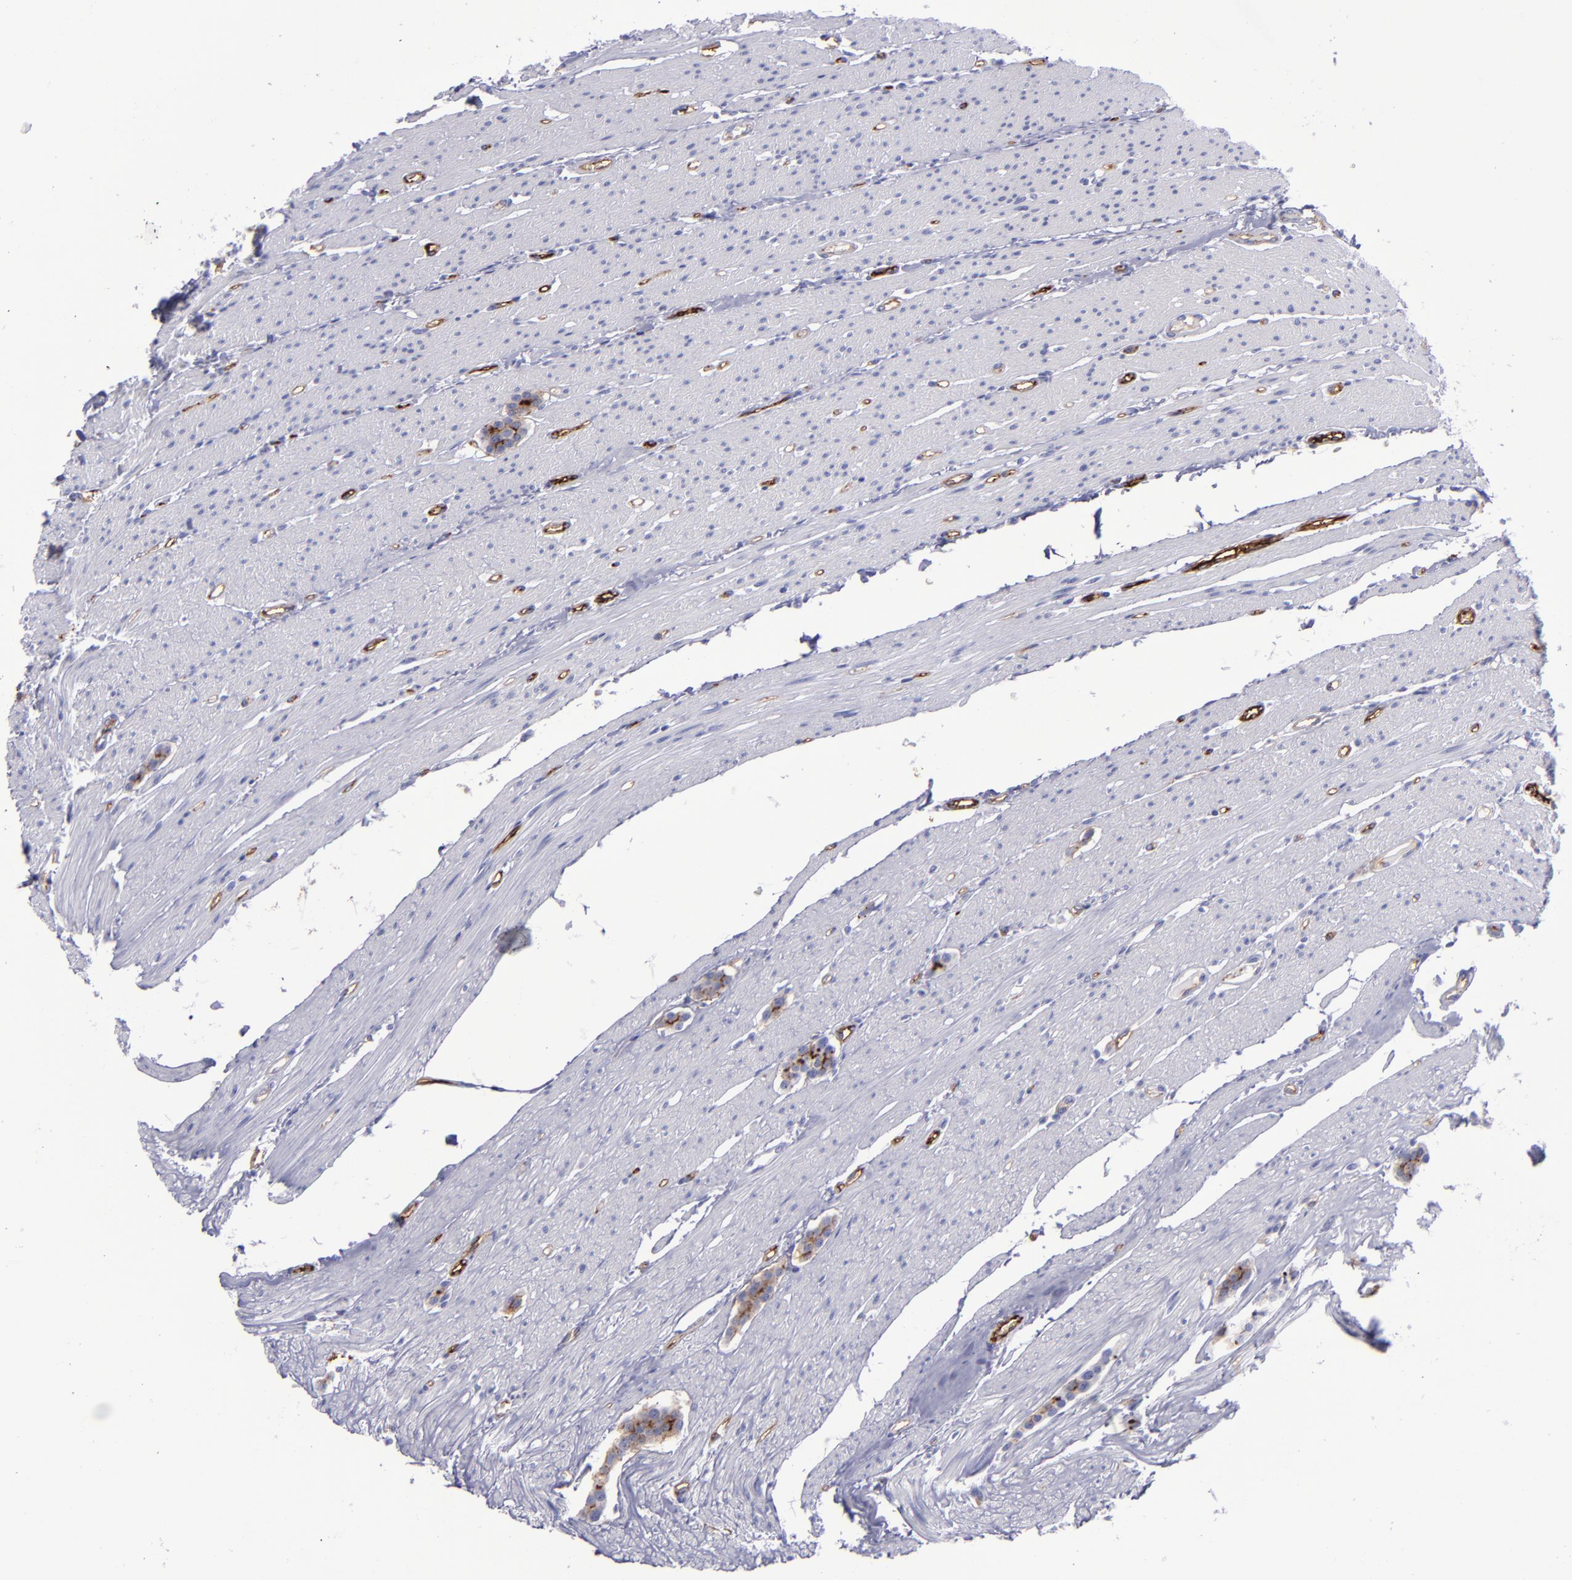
{"staining": {"intensity": "moderate", "quantity": ">75%", "location": "cytoplasmic/membranous"}, "tissue": "carcinoid", "cell_type": "Tumor cells", "image_type": "cancer", "snomed": [{"axis": "morphology", "description": "Carcinoid, malignant, NOS"}, {"axis": "topography", "description": "Small intestine"}], "caption": "Human carcinoid stained with a brown dye displays moderate cytoplasmic/membranous positive expression in about >75% of tumor cells.", "gene": "ACE", "patient": {"sex": "male", "age": 60}}